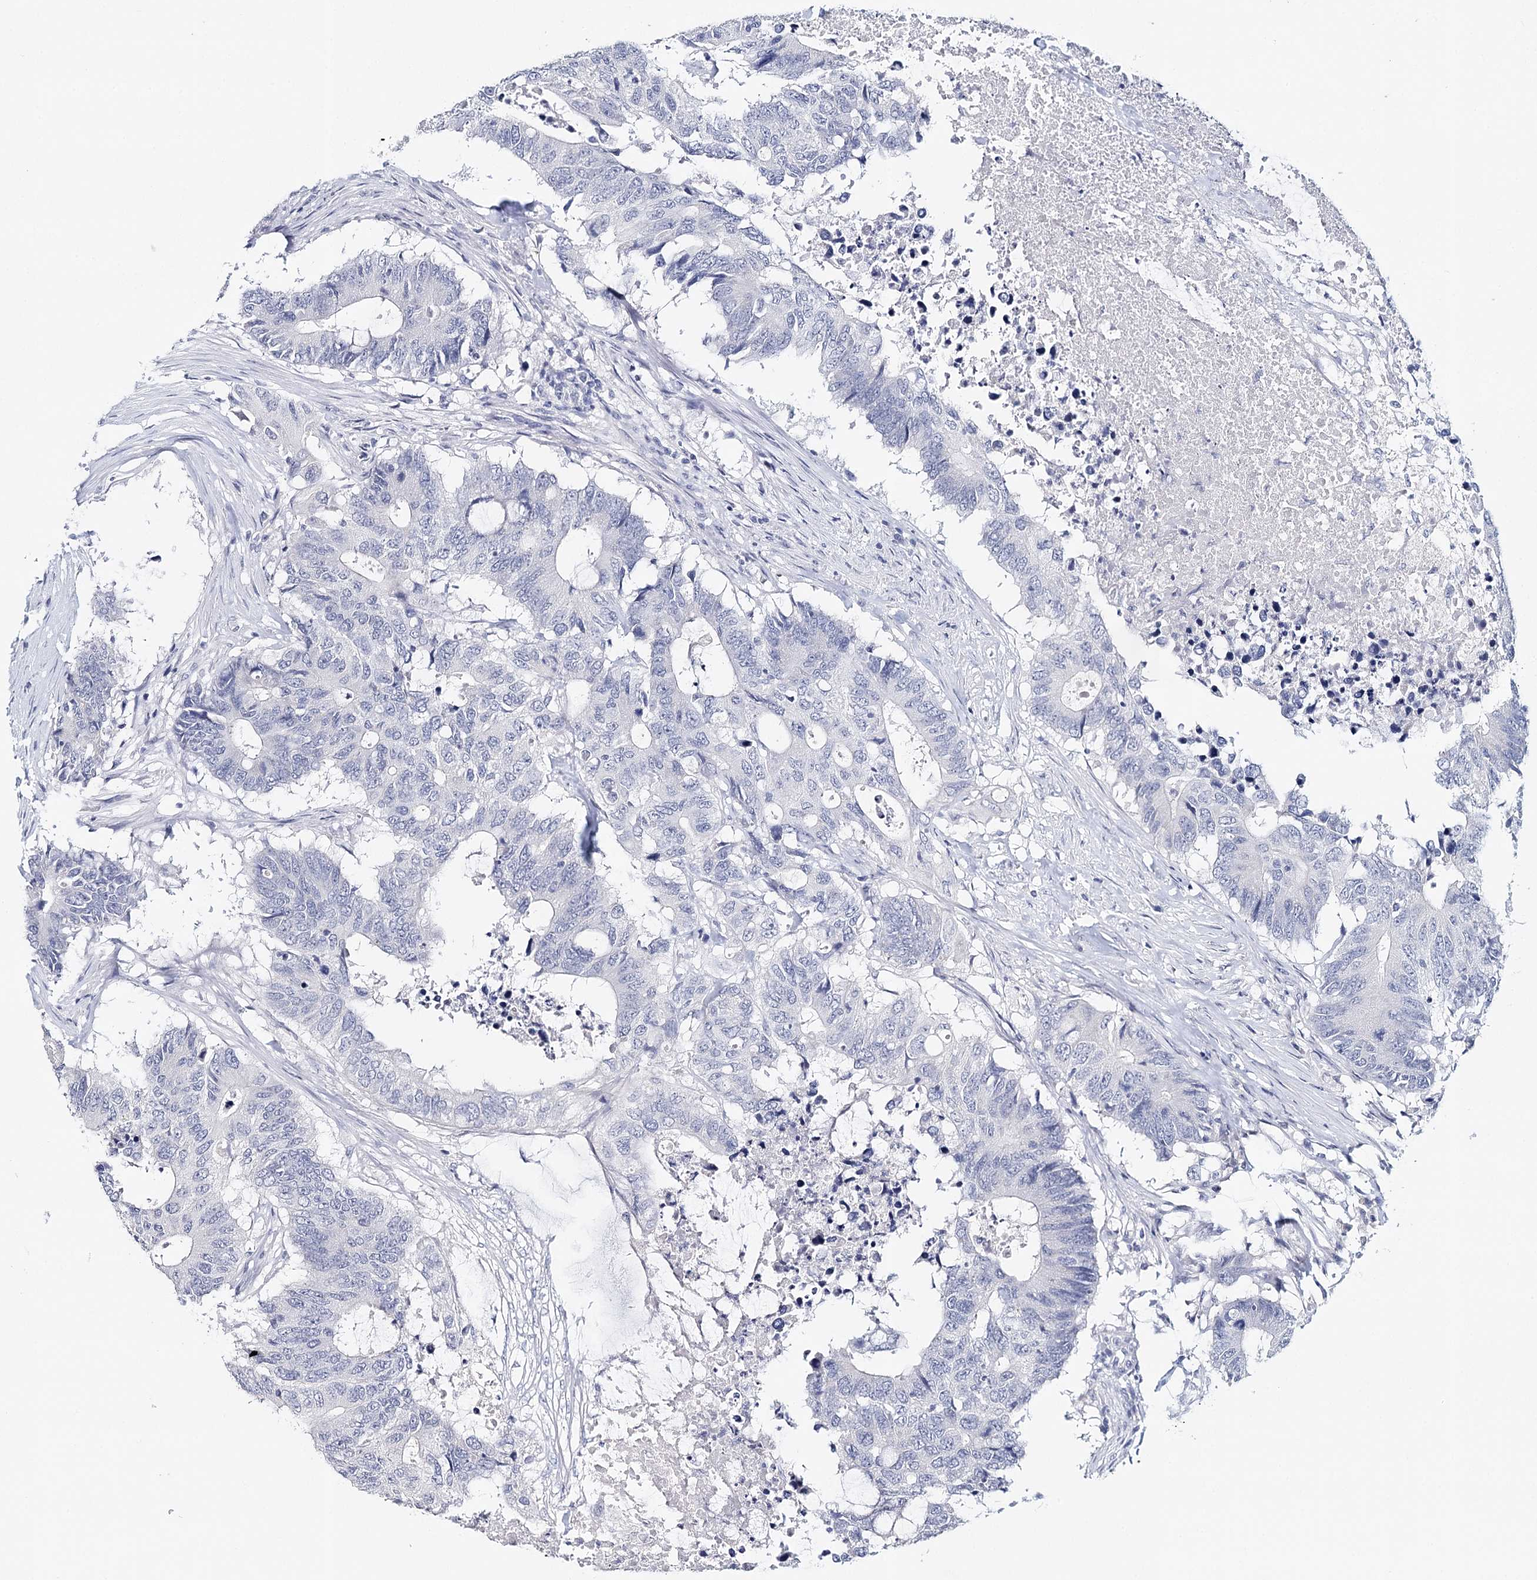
{"staining": {"intensity": "negative", "quantity": "none", "location": "none"}, "tissue": "colorectal cancer", "cell_type": "Tumor cells", "image_type": "cancer", "snomed": [{"axis": "morphology", "description": "Adenocarcinoma, NOS"}, {"axis": "topography", "description": "Colon"}], "caption": "This is an immunohistochemistry photomicrograph of human colorectal adenocarcinoma. There is no positivity in tumor cells.", "gene": "HSPA4L", "patient": {"sex": "male", "age": 71}}